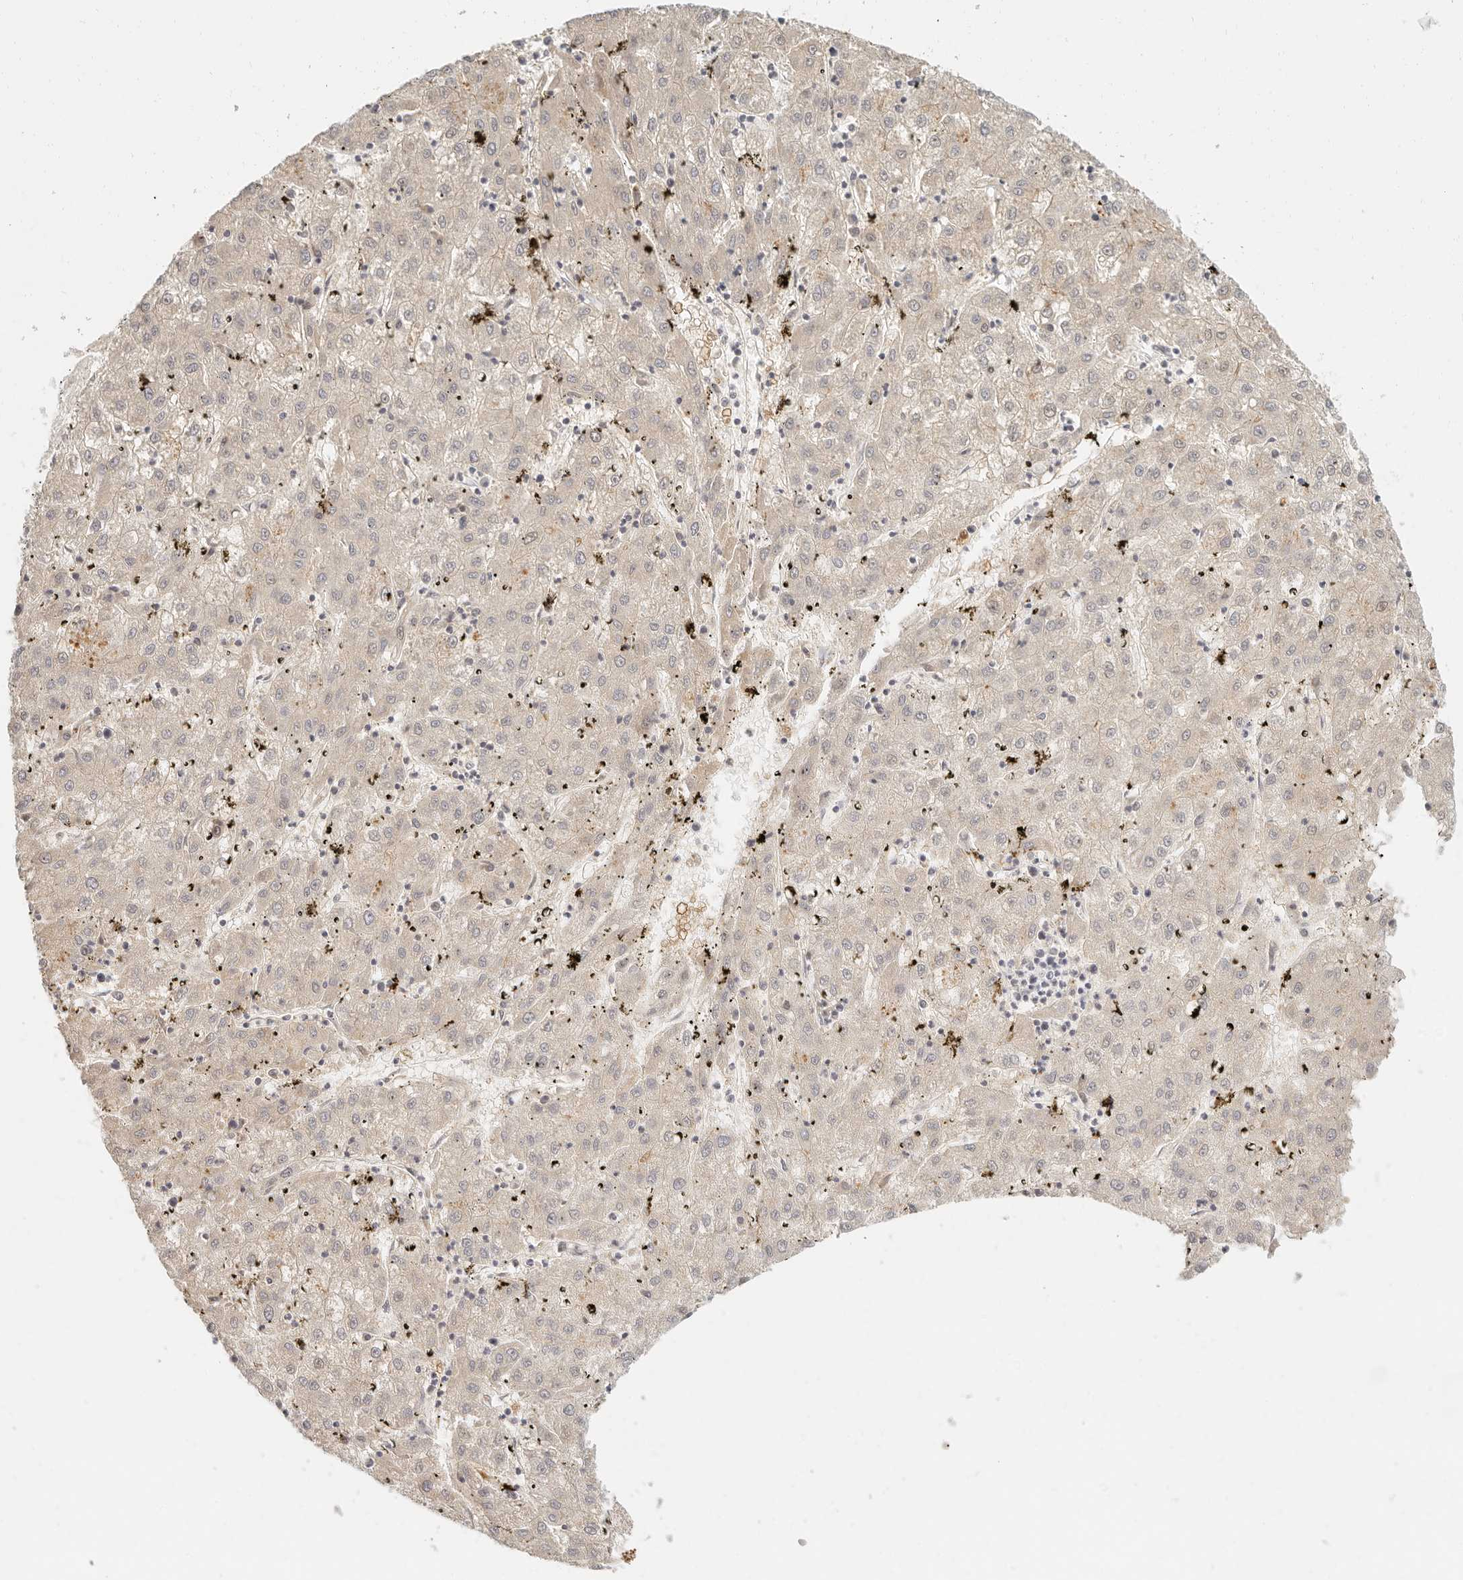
{"staining": {"intensity": "weak", "quantity": "<25%", "location": "cytoplasmic/membranous"}, "tissue": "liver cancer", "cell_type": "Tumor cells", "image_type": "cancer", "snomed": [{"axis": "morphology", "description": "Carcinoma, Hepatocellular, NOS"}, {"axis": "topography", "description": "Liver"}], "caption": "Immunohistochemistry of human hepatocellular carcinoma (liver) exhibits no expression in tumor cells.", "gene": "INTS11", "patient": {"sex": "male", "age": 72}}